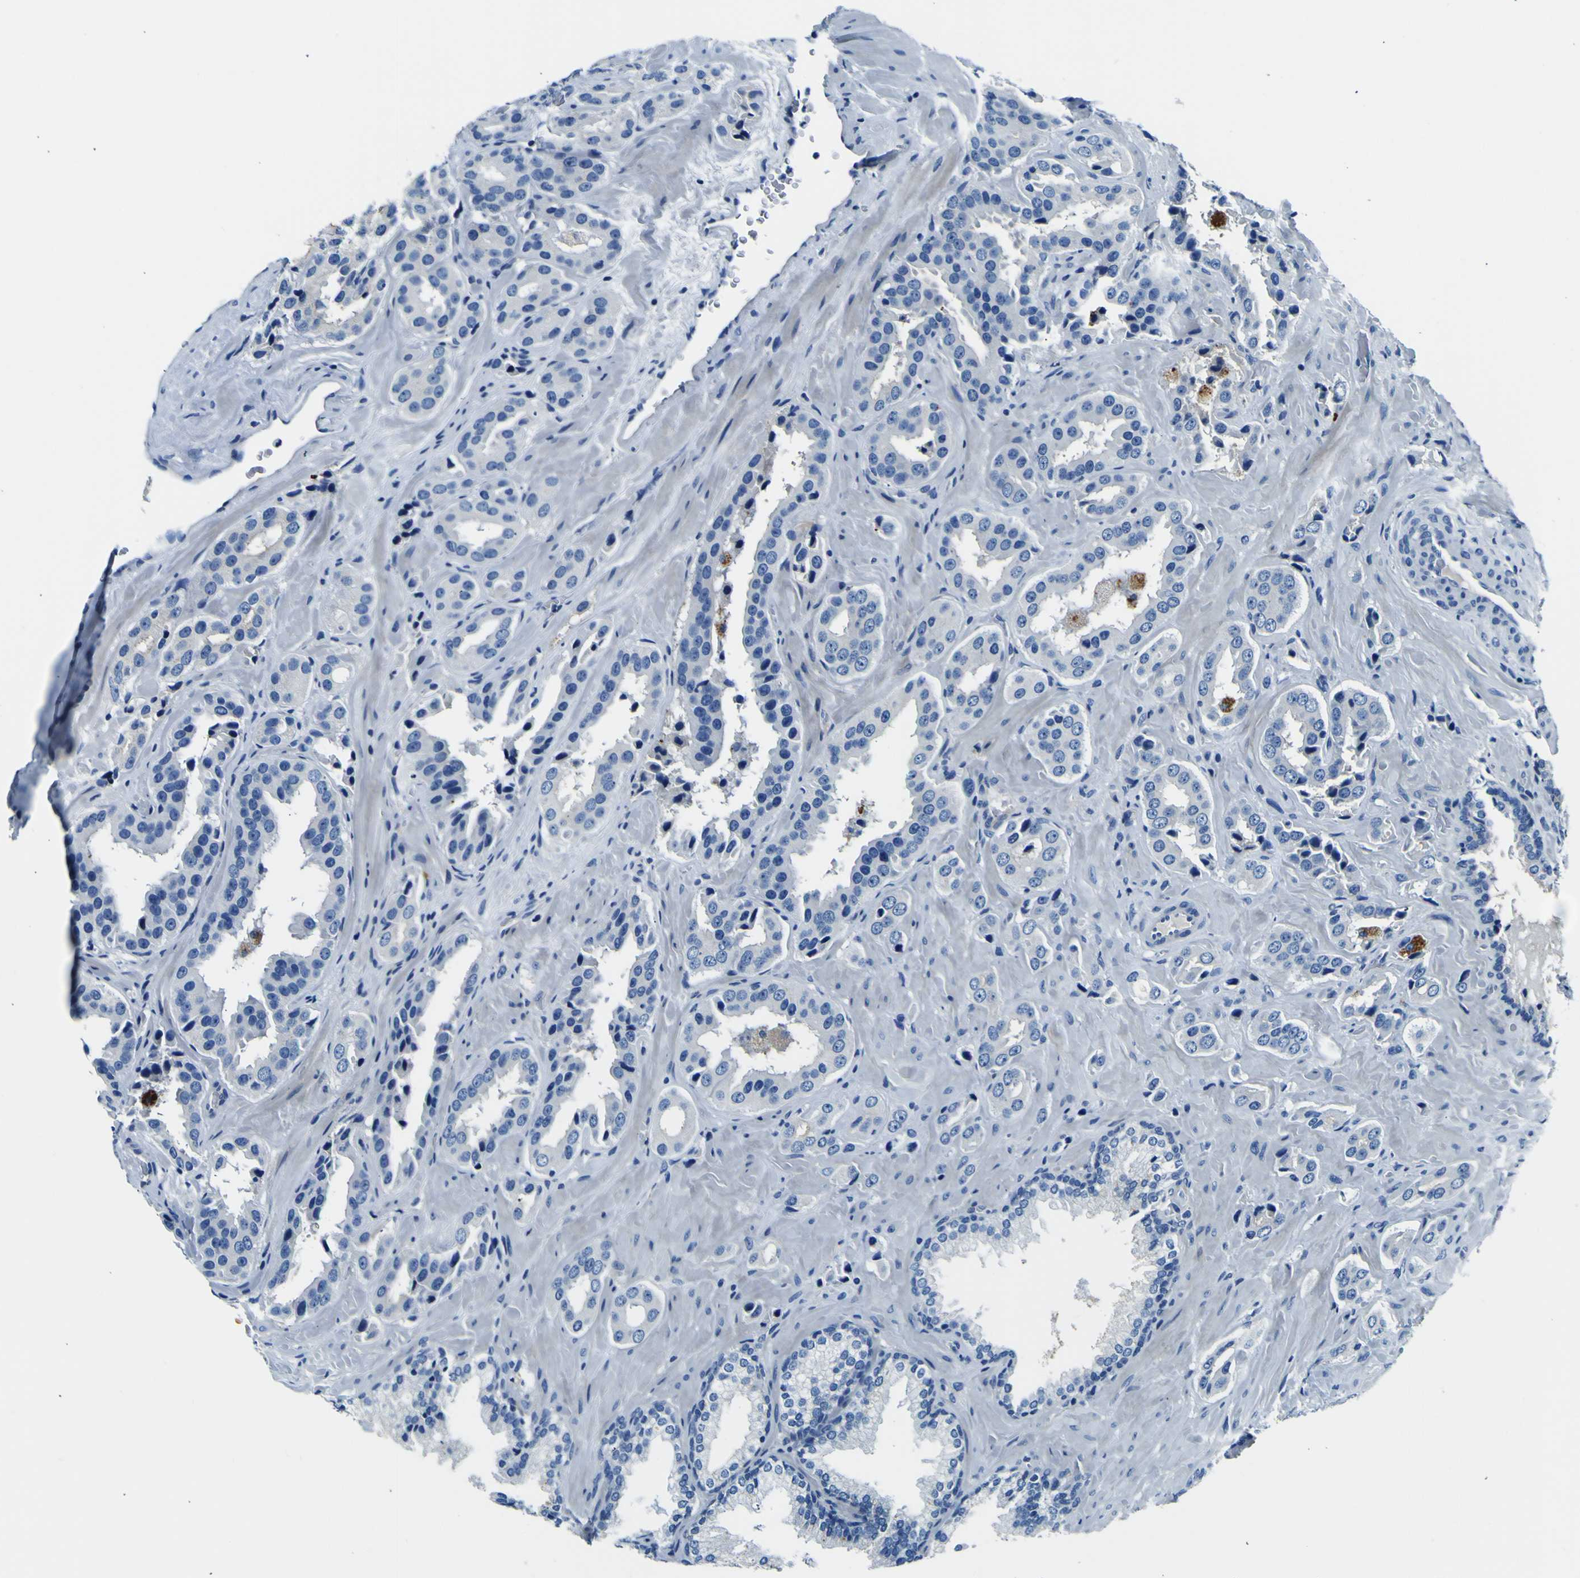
{"staining": {"intensity": "negative", "quantity": "none", "location": "none"}, "tissue": "prostate cancer", "cell_type": "Tumor cells", "image_type": "cancer", "snomed": [{"axis": "morphology", "description": "Adenocarcinoma, High grade"}, {"axis": "topography", "description": "Prostate"}], "caption": "Immunohistochemical staining of prostate cancer demonstrates no significant staining in tumor cells.", "gene": "ADGRA2", "patient": {"sex": "male", "age": 64}}